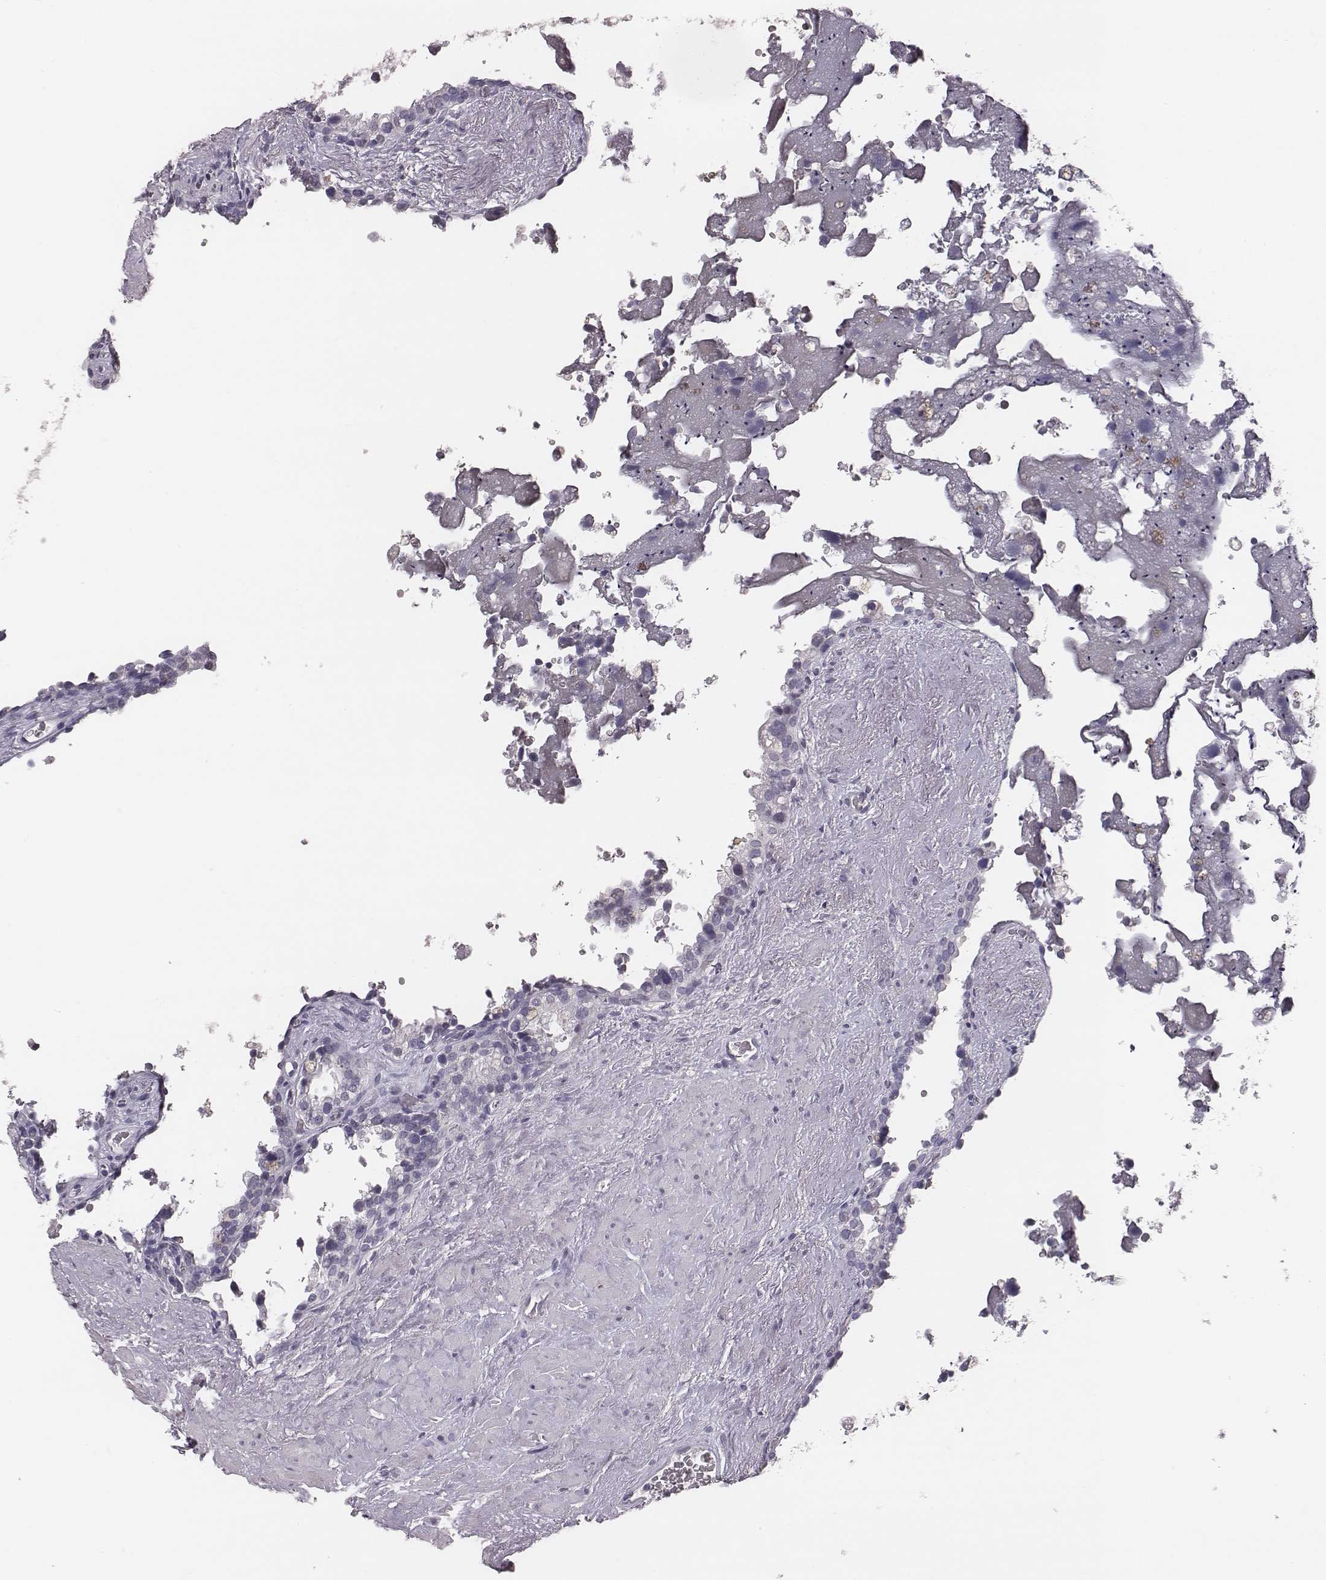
{"staining": {"intensity": "negative", "quantity": "none", "location": "none"}, "tissue": "seminal vesicle", "cell_type": "Glandular cells", "image_type": "normal", "snomed": [{"axis": "morphology", "description": "Normal tissue, NOS"}, {"axis": "topography", "description": "Seminal veicle"}], "caption": "Micrograph shows no significant protein positivity in glandular cells of normal seminal vesicle. The staining is performed using DAB (3,3'-diaminobenzidine) brown chromogen with nuclei counter-stained in using hematoxylin.", "gene": "CSHL1", "patient": {"sex": "male", "age": 71}}